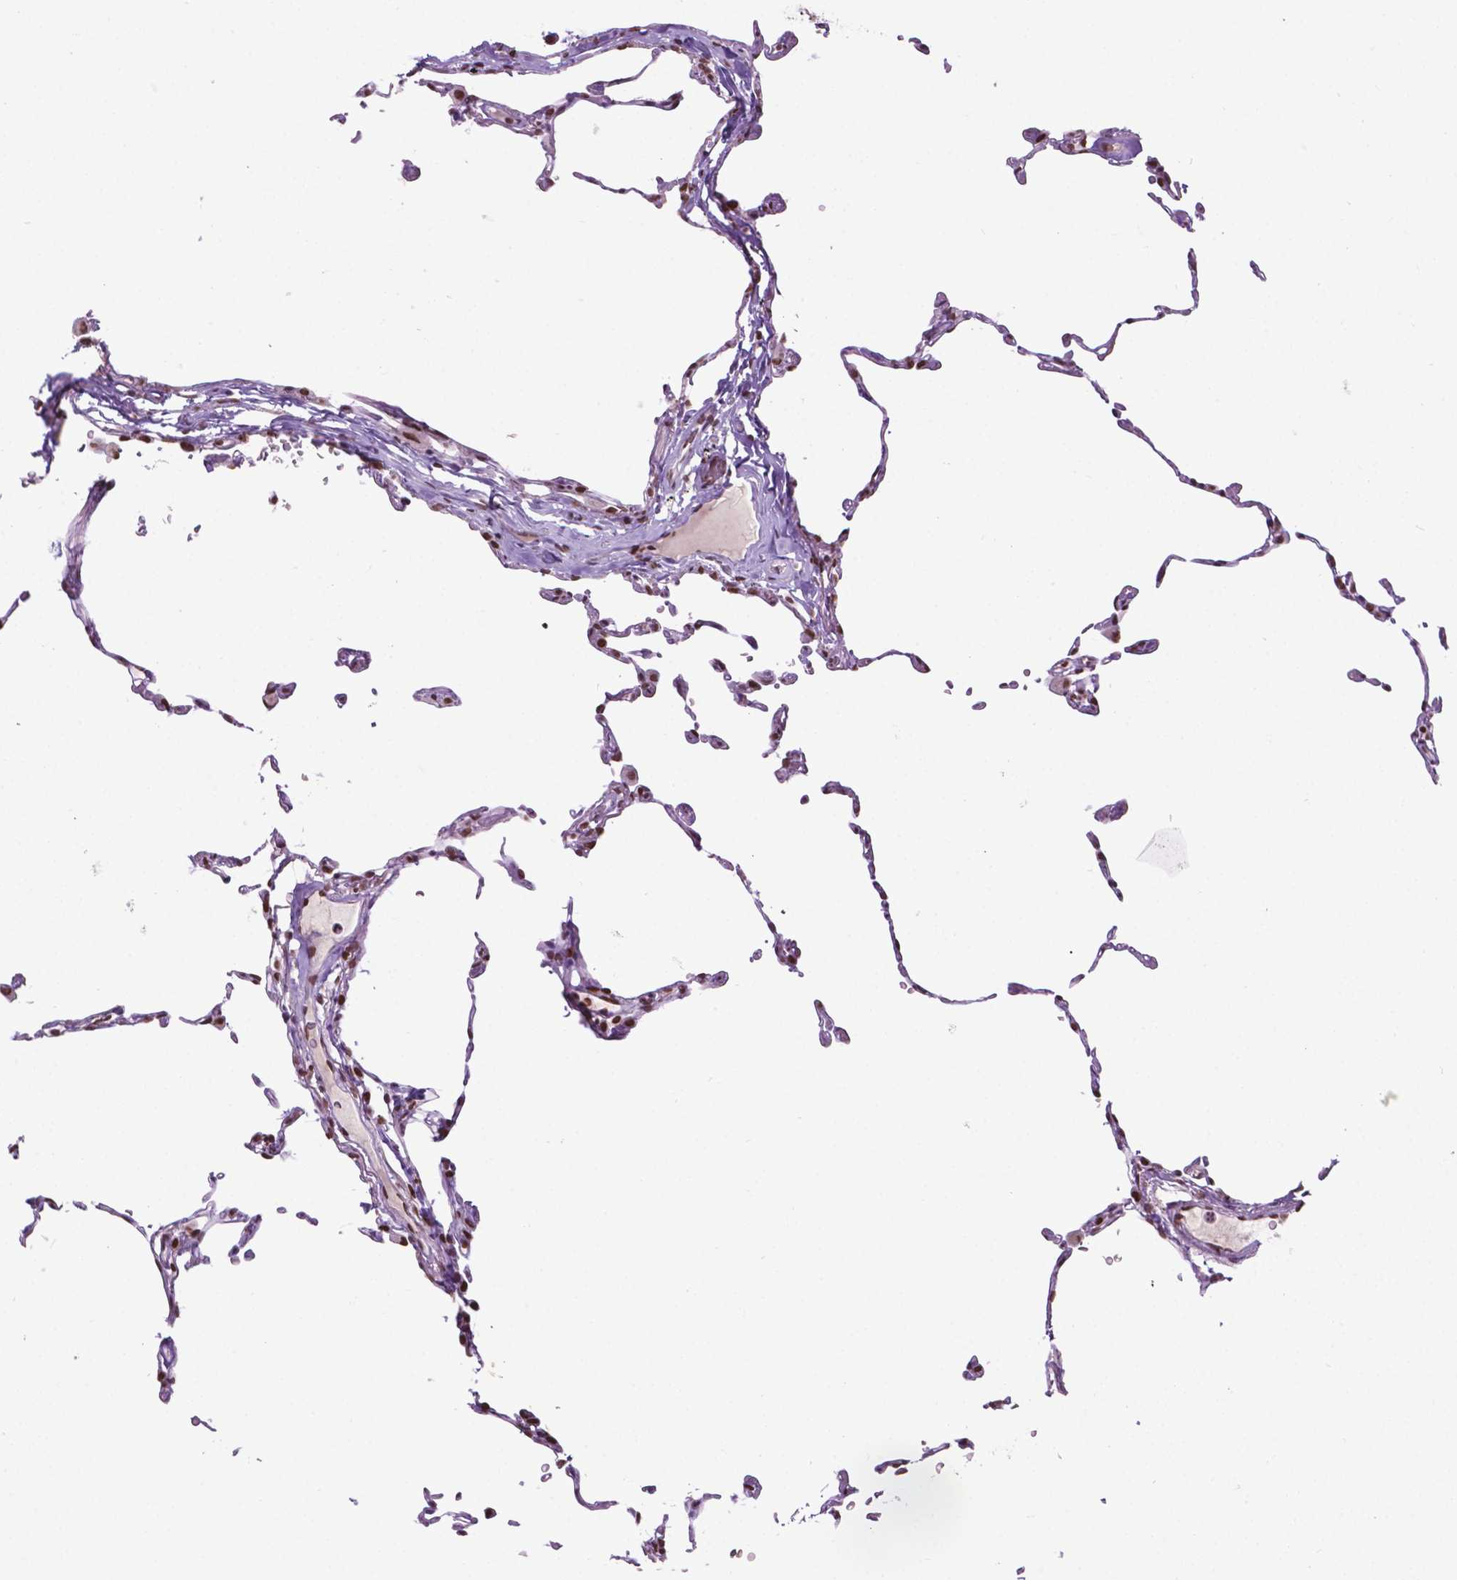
{"staining": {"intensity": "strong", "quantity": "25%-75%", "location": "nuclear"}, "tissue": "lung", "cell_type": "Alveolar cells", "image_type": "normal", "snomed": [{"axis": "morphology", "description": "Normal tissue, NOS"}, {"axis": "topography", "description": "Lung"}], "caption": "Immunohistochemical staining of benign human lung reveals strong nuclear protein expression in about 25%-75% of alveolar cells.", "gene": "COL23A1", "patient": {"sex": "female", "age": 57}}